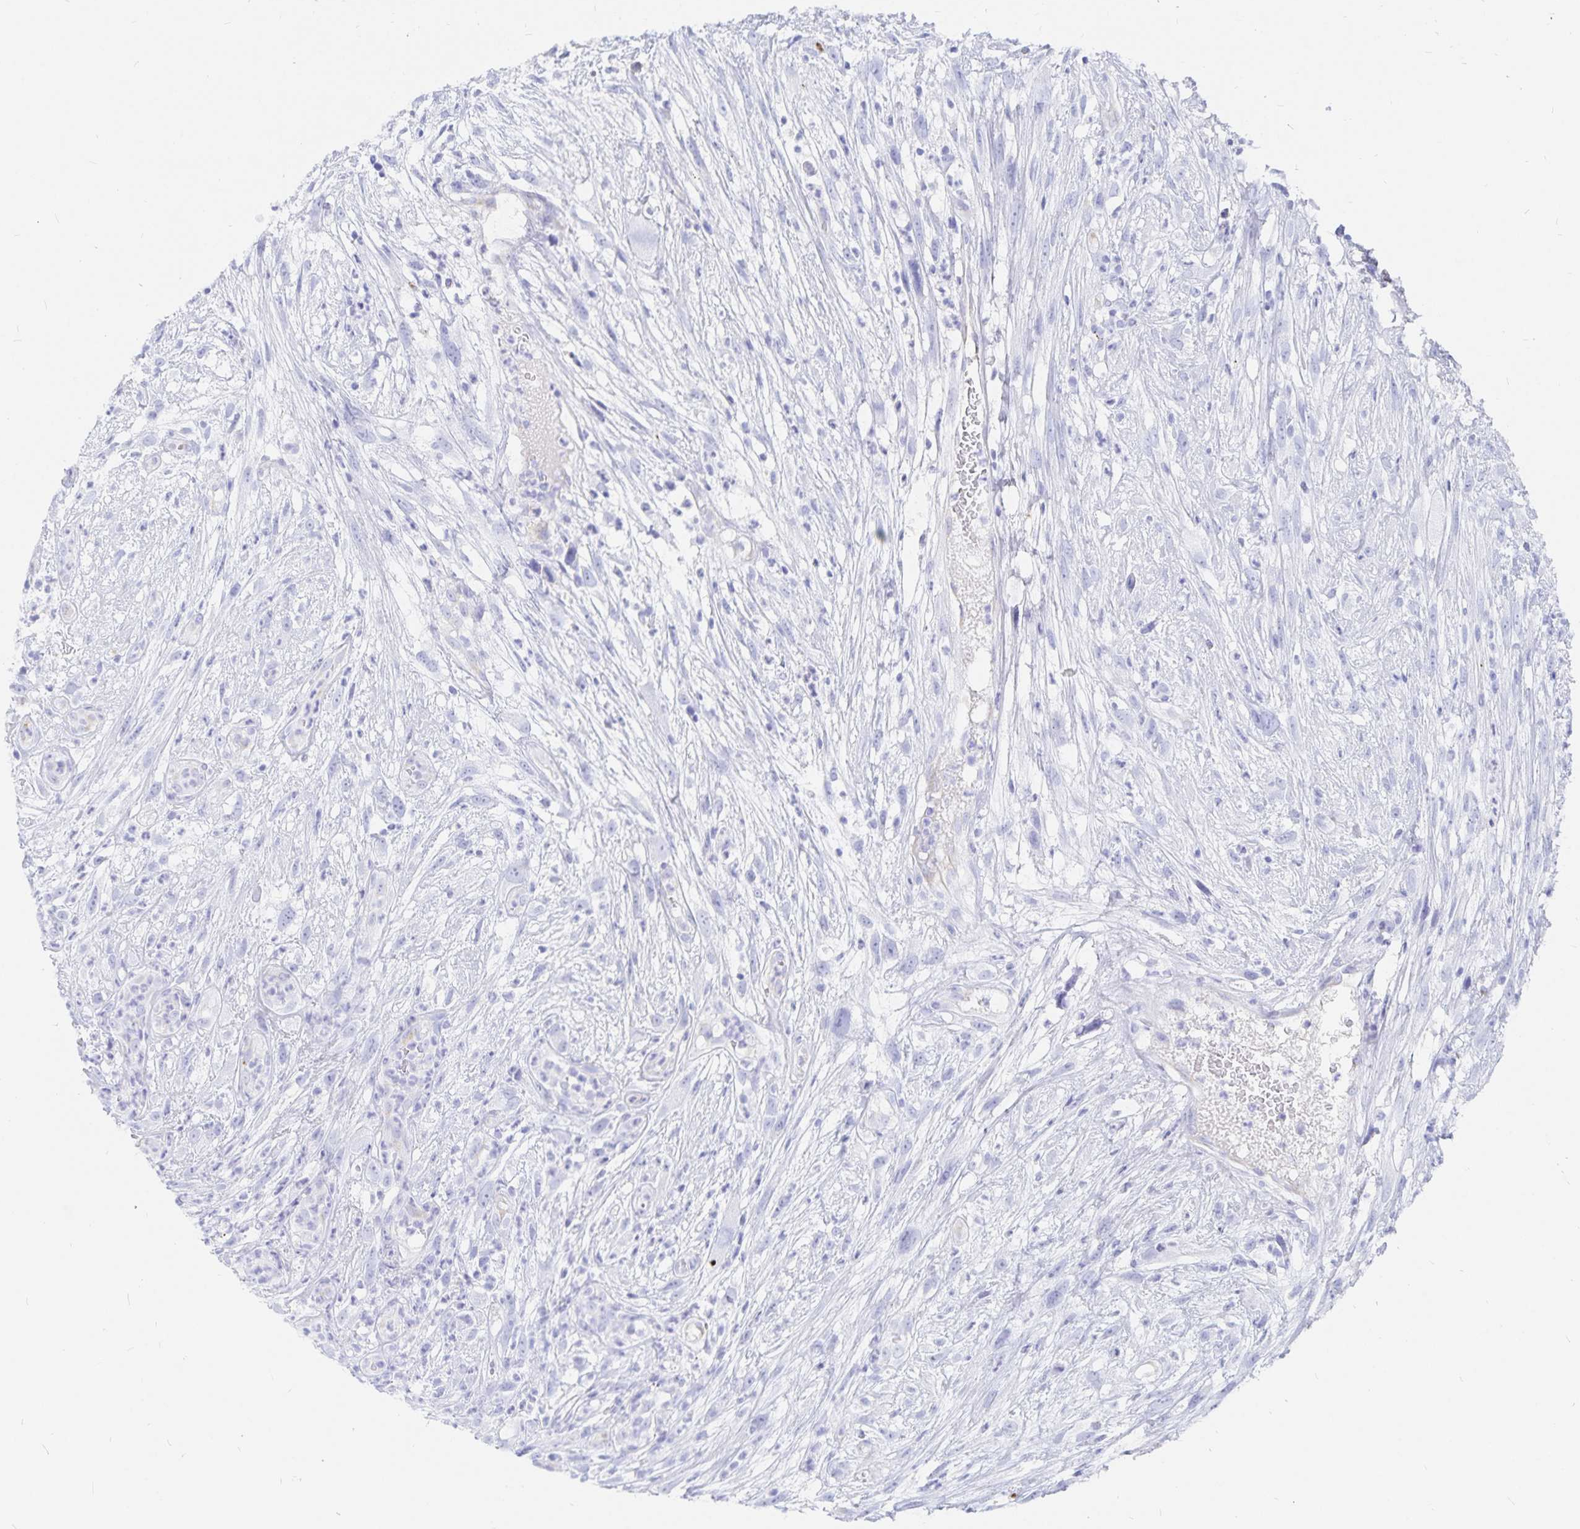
{"staining": {"intensity": "negative", "quantity": "none", "location": "none"}, "tissue": "head and neck cancer", "cell_type": "Tumor cells", "image_type": "cancer", "snomed": [{"axis": "morphology", "description": "Squamous cell carcinoma, NOS"}, {"axis": "topography", "description": "Head-Neck"}], "caption": "There is no significant positivity in tumor cells of head and neck cancer (squamous cell carcinoma). Nuclei are stained in blue.", "gene": "INSL5", "patient": {"sex": "male", "age": 65}}